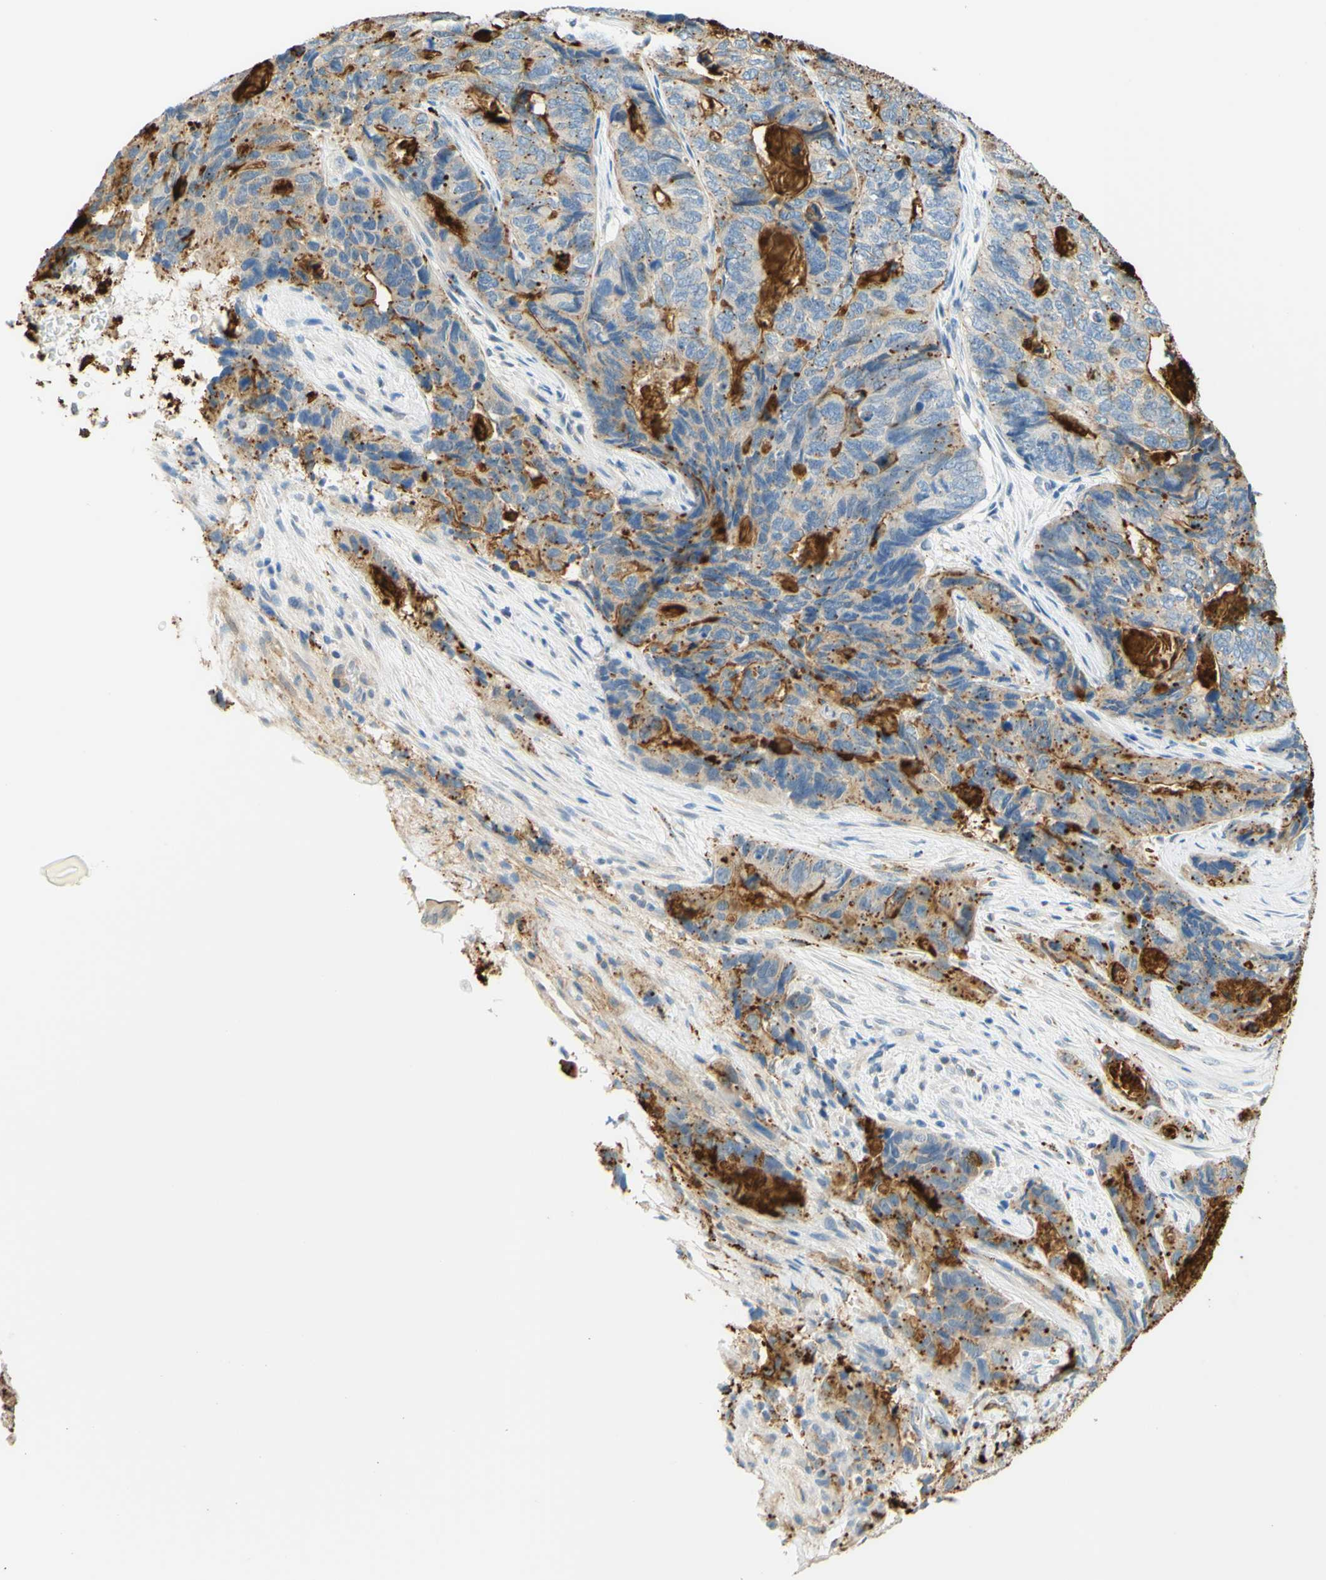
{"staining": {"intensity": "weak", "quantity": ">75%", "location": "cytoplasmic/membranous"}, "tissue": "stomach cancer", "cell_type": "Tumor cells", "image_type": "cancer", "snomed": [{"axis": "morphology", "description": "Adenocarcinoma, NOS"}, {"axis": "topography", "description": "Stomach"}], "caption": "IHC of human stomach cancer (adenocarcinoma) reveals low levels of weak cytoplasmic/membranous positivity in approximately >75% of tumor cells.", "gene": "TREM2", "patient": {"sex": "female", "age": 89}}